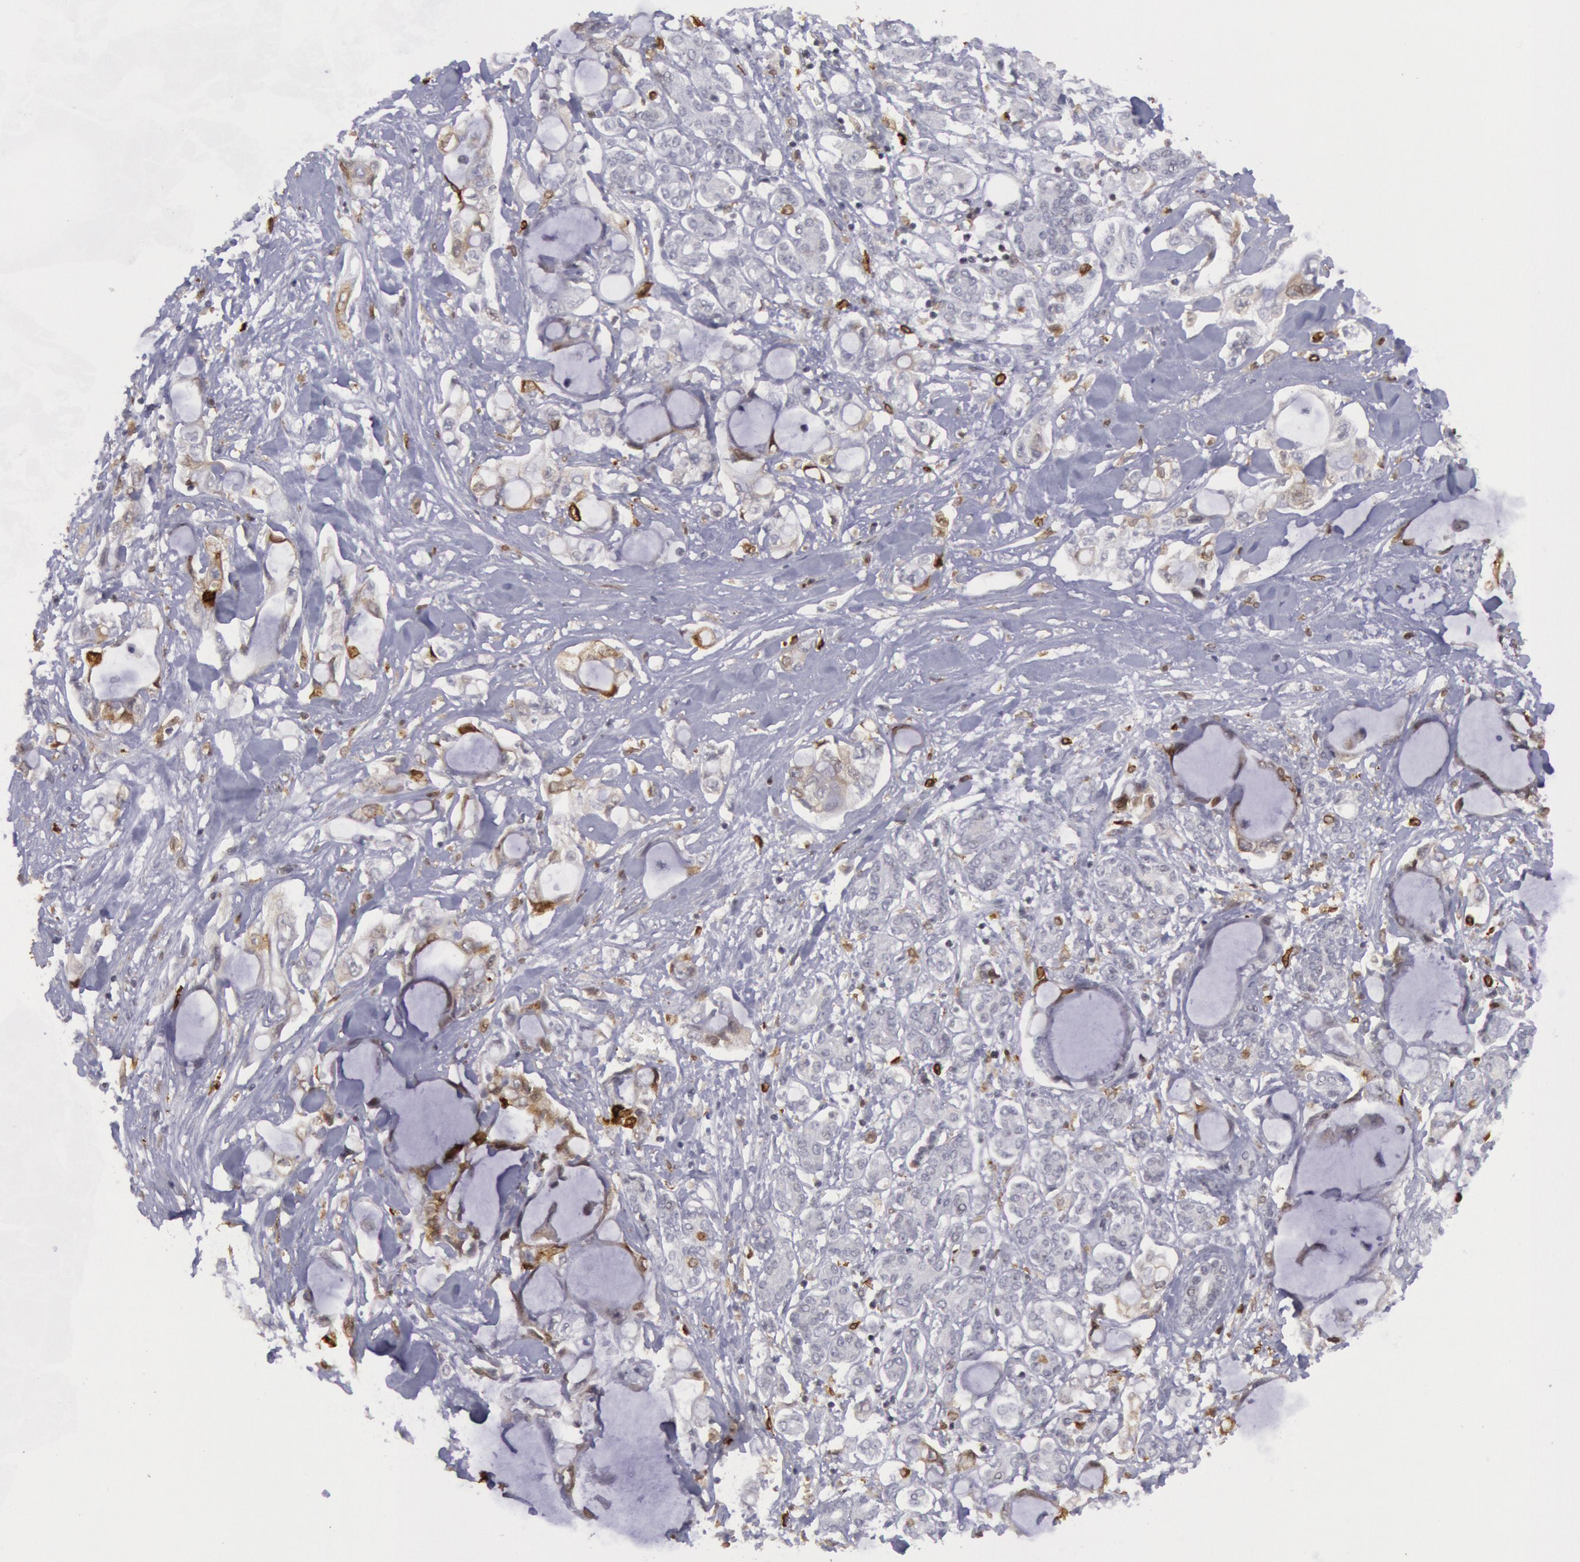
{"staining": {"intensity": "moderate", "quantity": "25%-75%", "location": "cytoplasmic/membranous"}, "tissue": "pancreatic cancer", "cell_type": "Tumor cells", "image_type": "cancer", "snomed": [{"axis": "morphology", "description": "Adenocarcinoma, NOS"}, {"axis": "topography", "description": "Pancreas"}], "caption": "DAB immunohistochemical staining of pancreatic adenocarcinoma reveals moderate cytoplasmic/membranous protein staining in about 25%-75% of tumor cells. (Stains: DAB (3,3'-diaminobenzidine) in brown, nuclei in blue, Microscopy: brightfield microscopy at high magnification).", "gene": "PTGS2", "patient": {"sex": "female", "age": 70}}